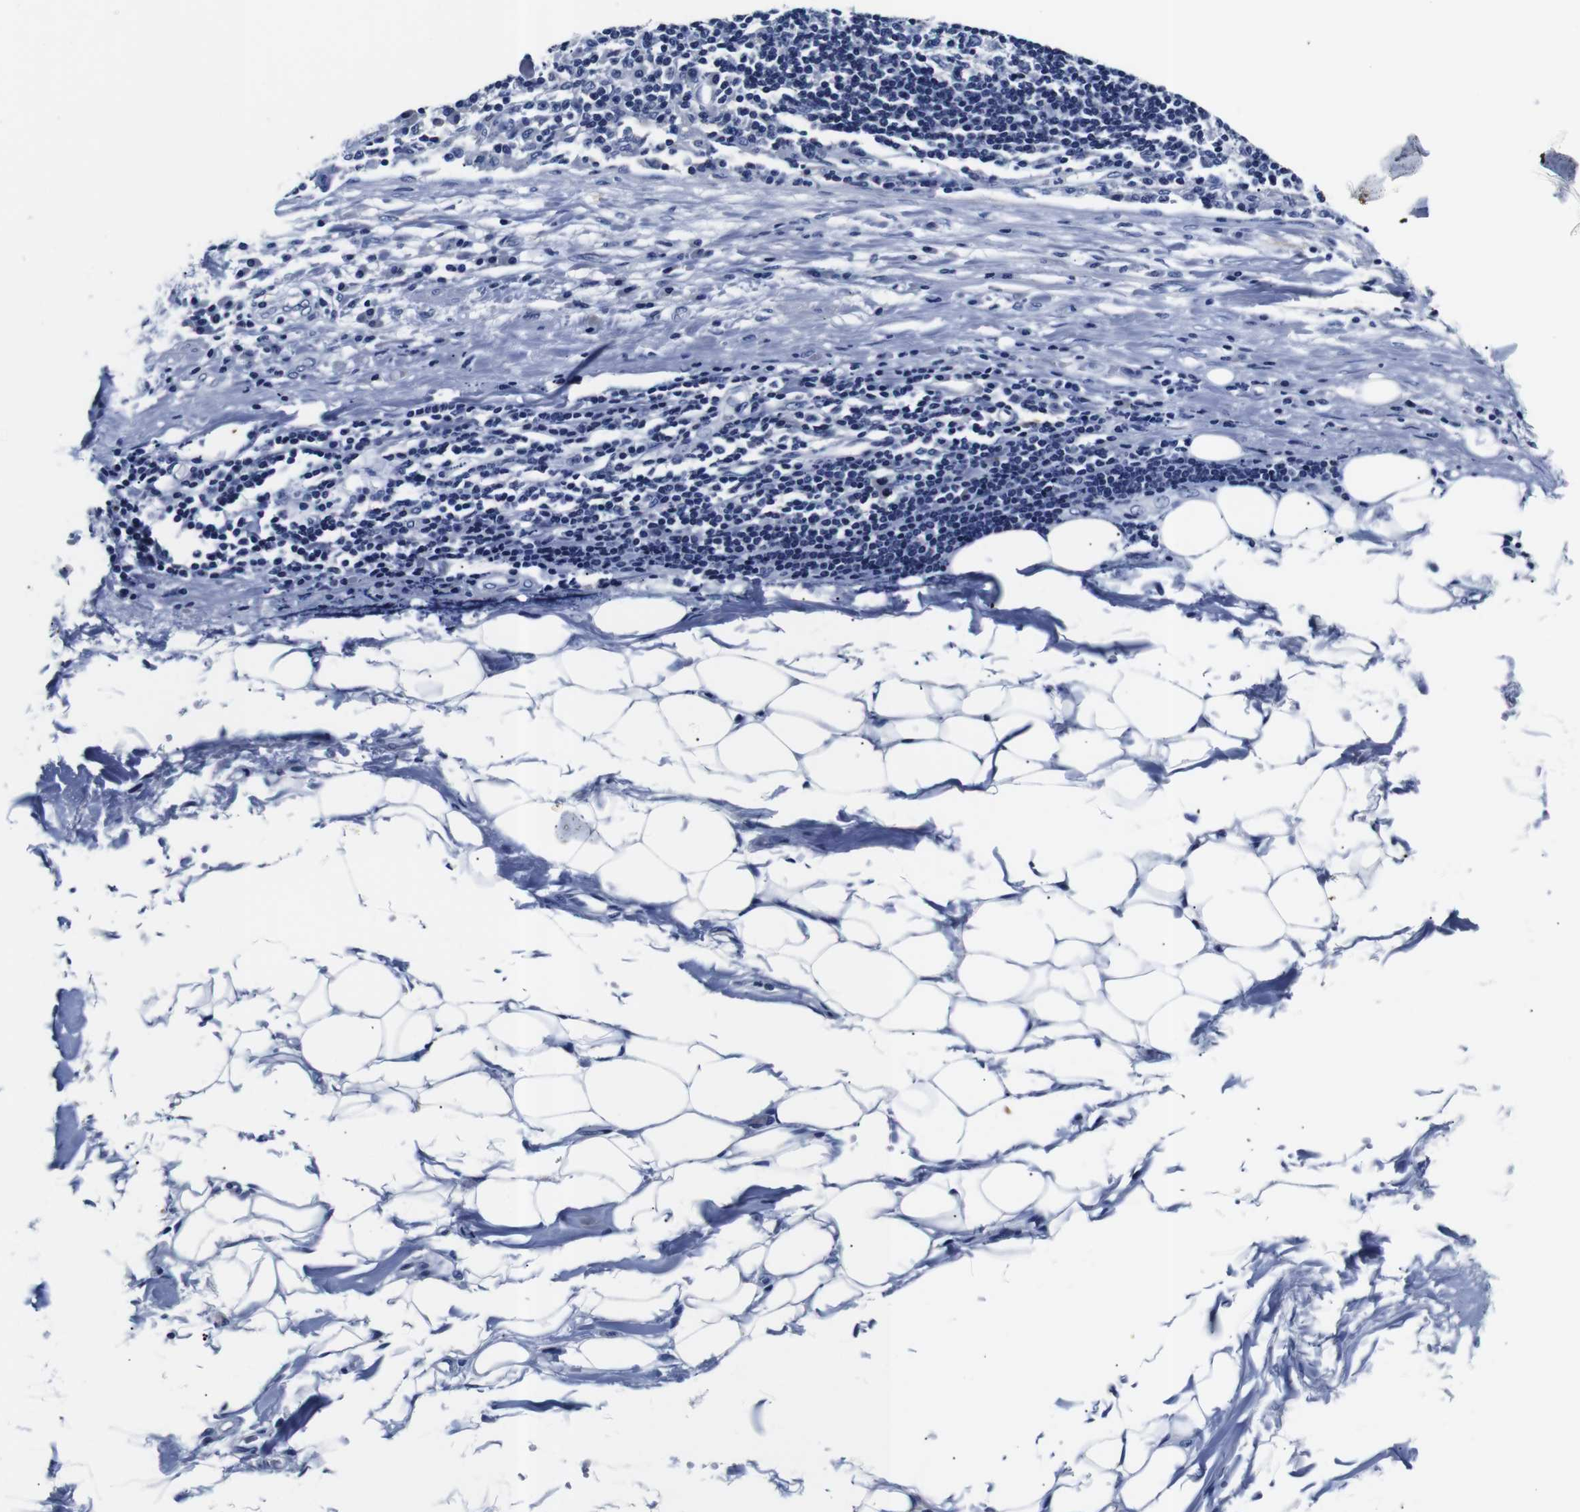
{"staining": {"intensity": "negative", "quantity": "none", "location": "none"}, "tissue": "adipose tissue", "cell_type": "Adipocytes", "image_type": "normal", "snomed": [{"axis": "morphology", "description": "Normal tissue, NOS"}, {"axis": "morphology", "description": "Adenocarcinoma, NOS"}, {"axis": "topography", "description": "Esophagus"}], "caption": "Photomicrograph shows no protein staining in adipocytes of normal adipose tissue.", "gene": "GAP43", "patient": {"sex": "male", "age": 62}}